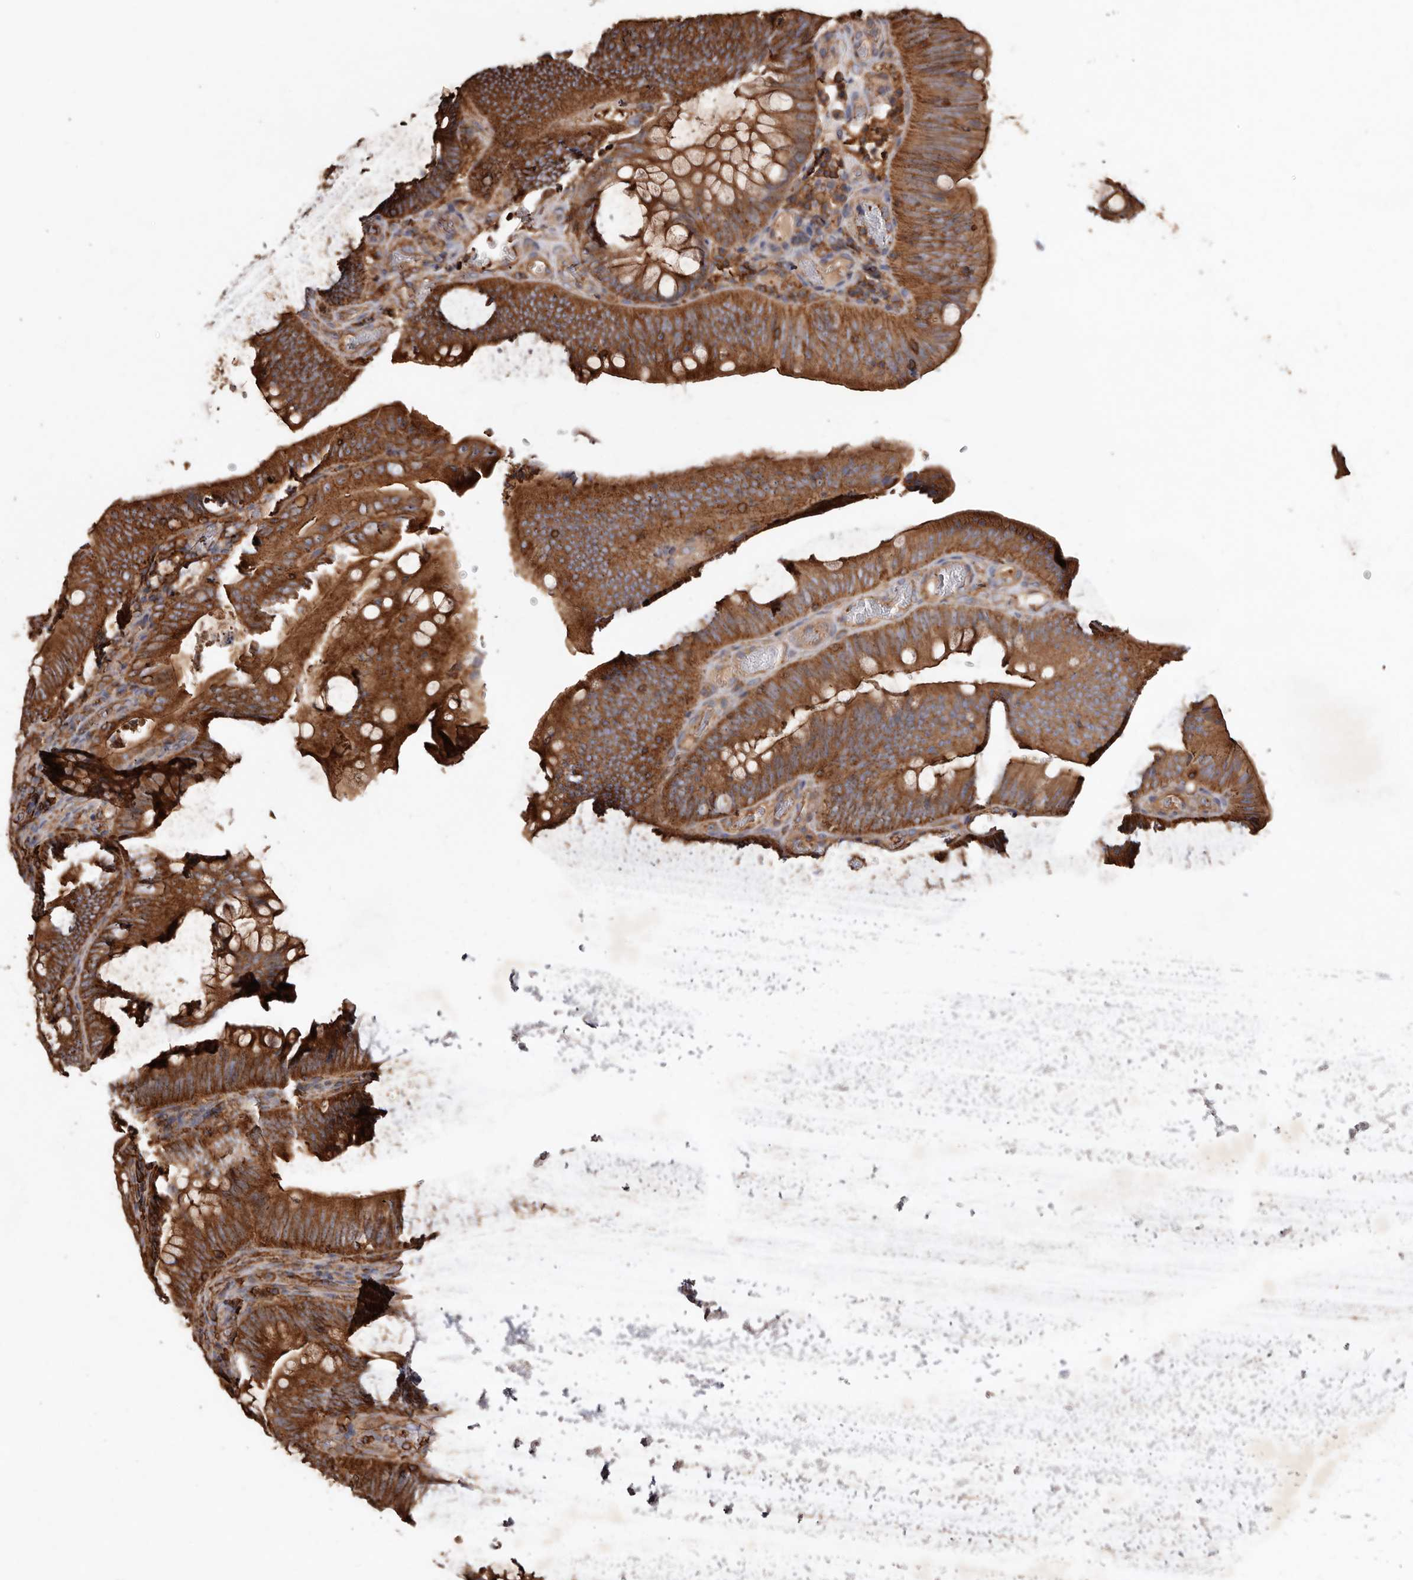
{"staining": {"intensity": "strong", "quantity": ">75%", "location": "cytoplasmic/membranous"}, "tissue": "colorectal cancer", "cell_type": "Tumor cells", "image_type": "cancer", "snomed": [{"axis": "morphology", "description": "Normal tissue, NOS"}, {"axis": "topography", "description": "Colon"}], "caption": "The immunohistochemical stain labels strong cytoplasmic/membranous staining in tumor cells of colorectal cancer tissue. The staining was performed using DAB, with brown indicating positive protein expression. Nuclei are stained blue with hematoxylin.", "gene": "COQ8B", "patient": {"sex": "female", "age": 82}}